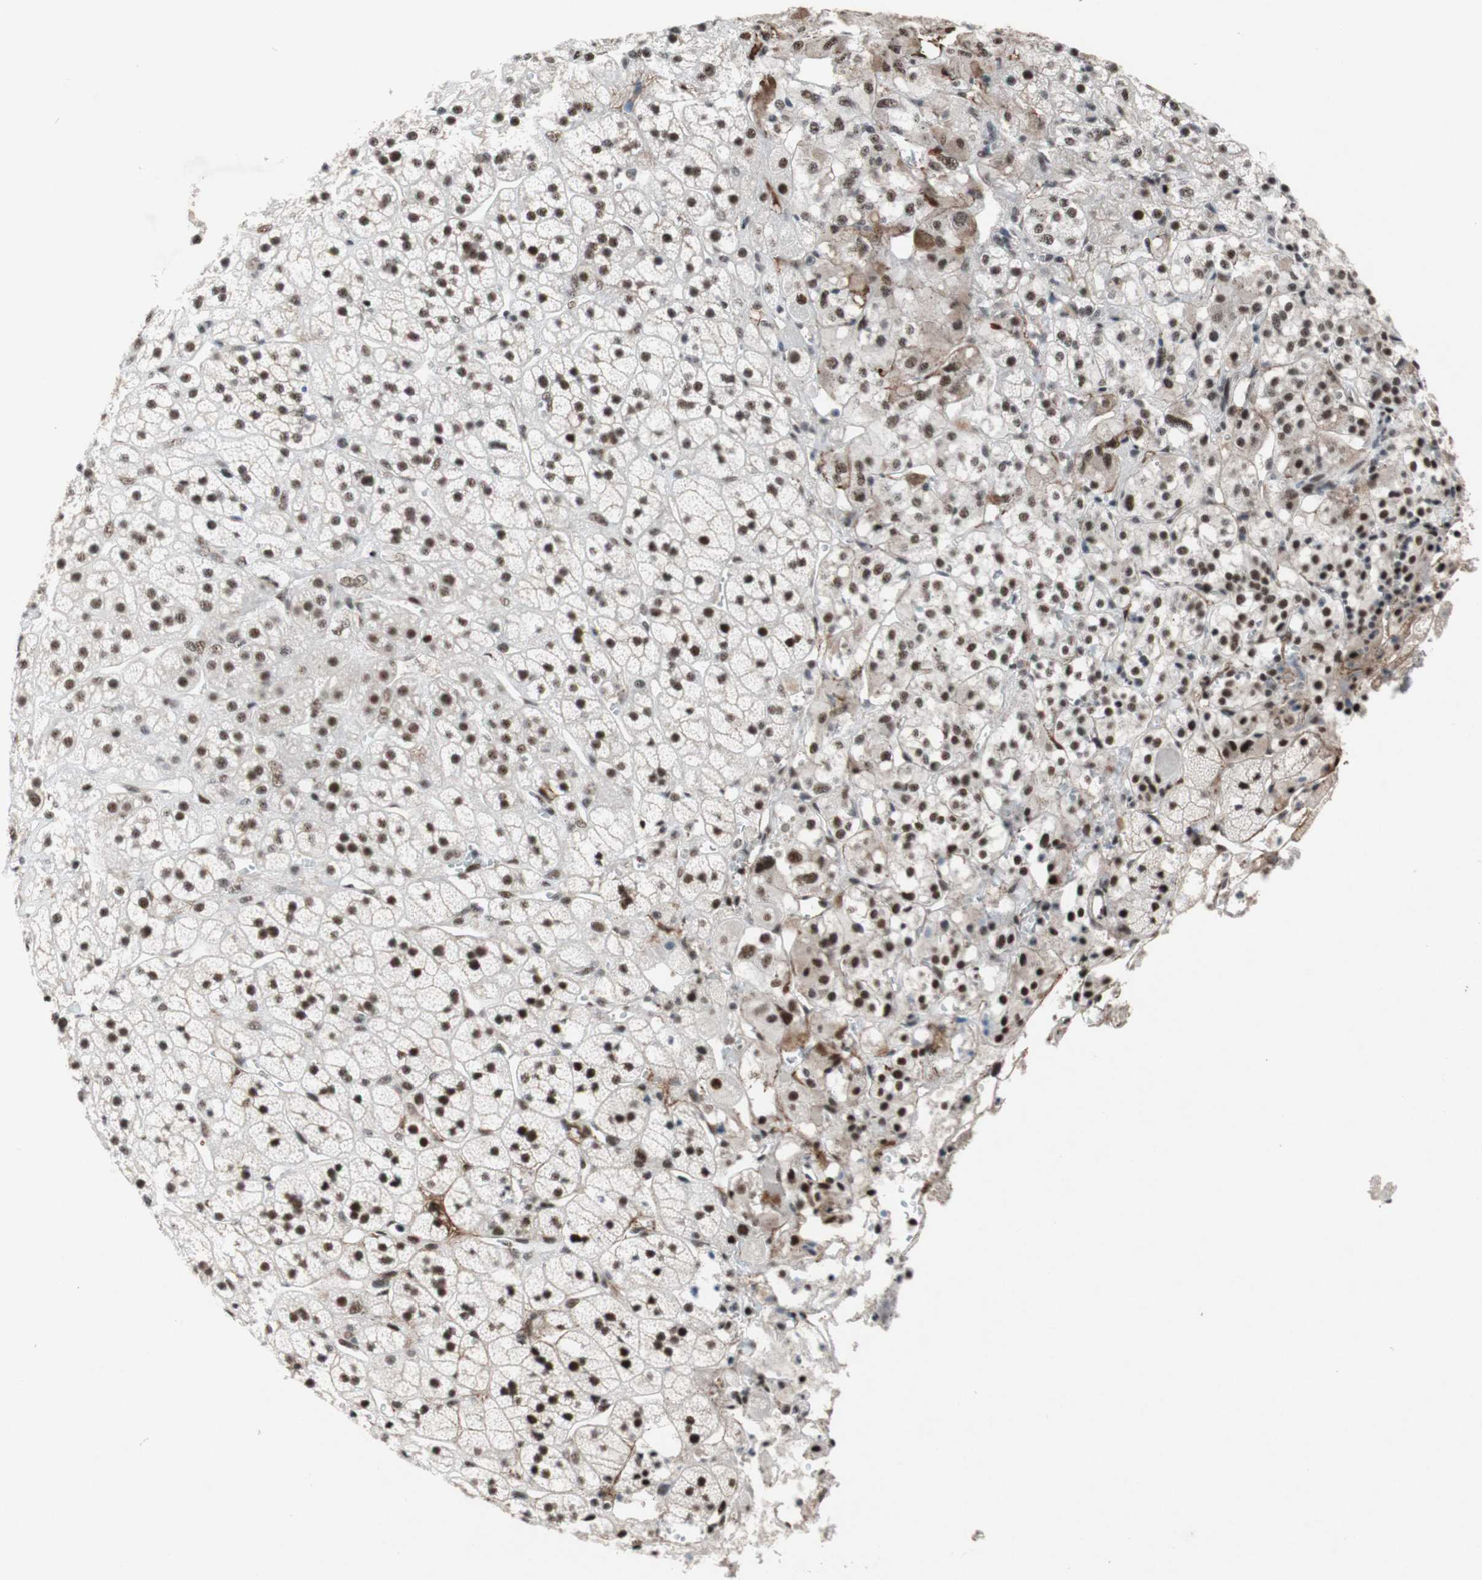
{"staining": {"intensity": "strong", "quantity": ">75%", "location": "nuclear"}, "tissue": "adrenal gland", "cell_type": "Glandular cells", "image_type": "normal", "snomed": [{"axis": "morphology", "description": "Normal tissue, NOS"}, {"axis": "topography", "description": "Adrenal gland"}], "caption": "Protein staining of normal adrenal gland displays strong nuclear staining in about >75% of glandular cells. (DAB IHC, brown staining for protein, blue staining for nuclei).", "gene": "TLE1", "patient": {"sex": "male", "age": 56}}